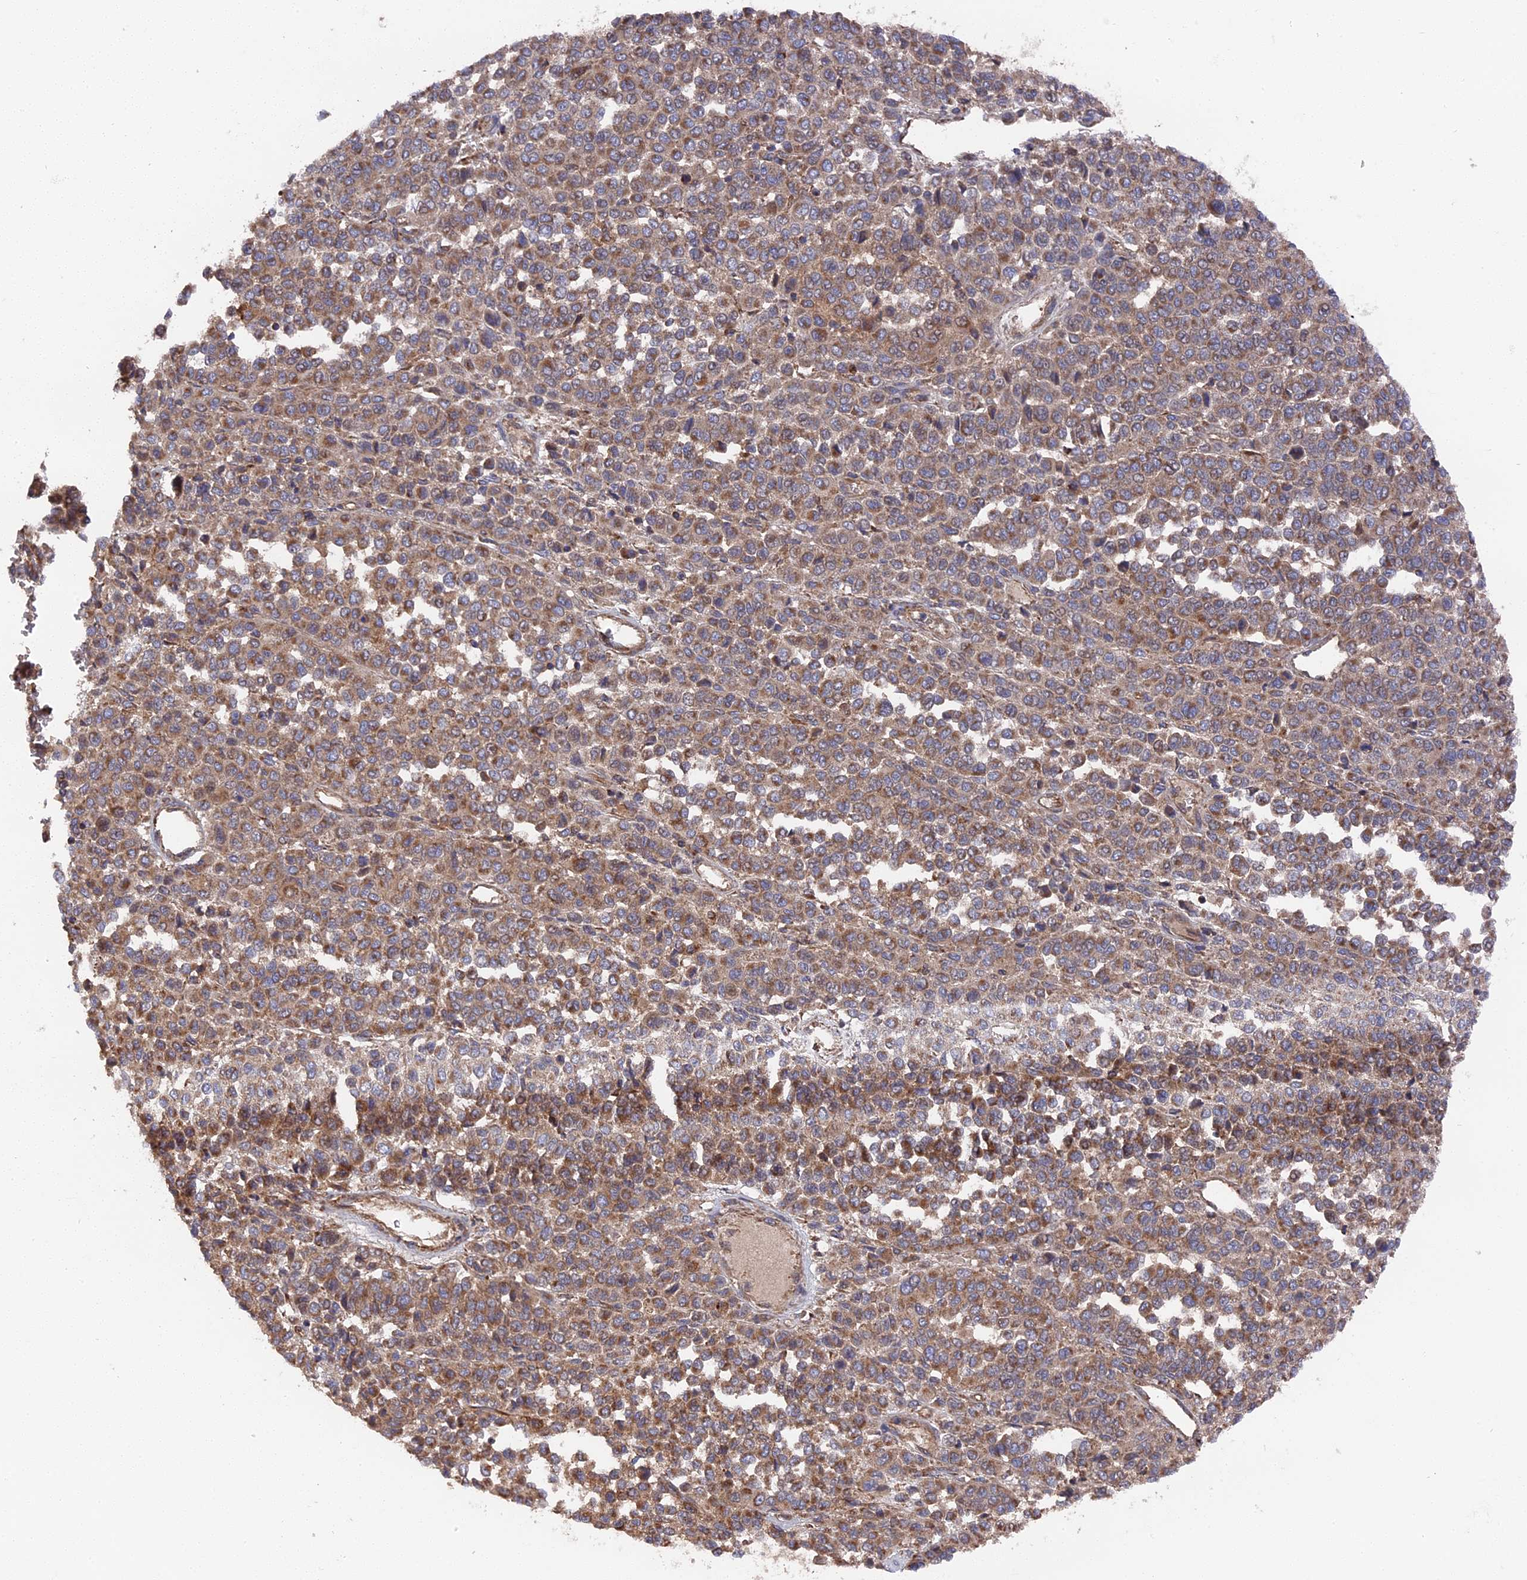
{"staining": {"intensity": "moderate", "quantity": ">75%", "location": "cytoplasmic/membranous"}, "tissue": "melanoma", "cell_type": "Tumor cells", "image_type": "cancer", "snomed": [{"axis": "morphology", "description": "Malignant melanoma, Metastatic site"}, {"axis": "topography", "description": "Pancreas"}], "caption": "A brown stain shows moderate cytoplasmic/membranous staining of a protein in human melanoma tumor cells.", "gene": "TELO2", "patient": {"sex": "female", "age": 30}}